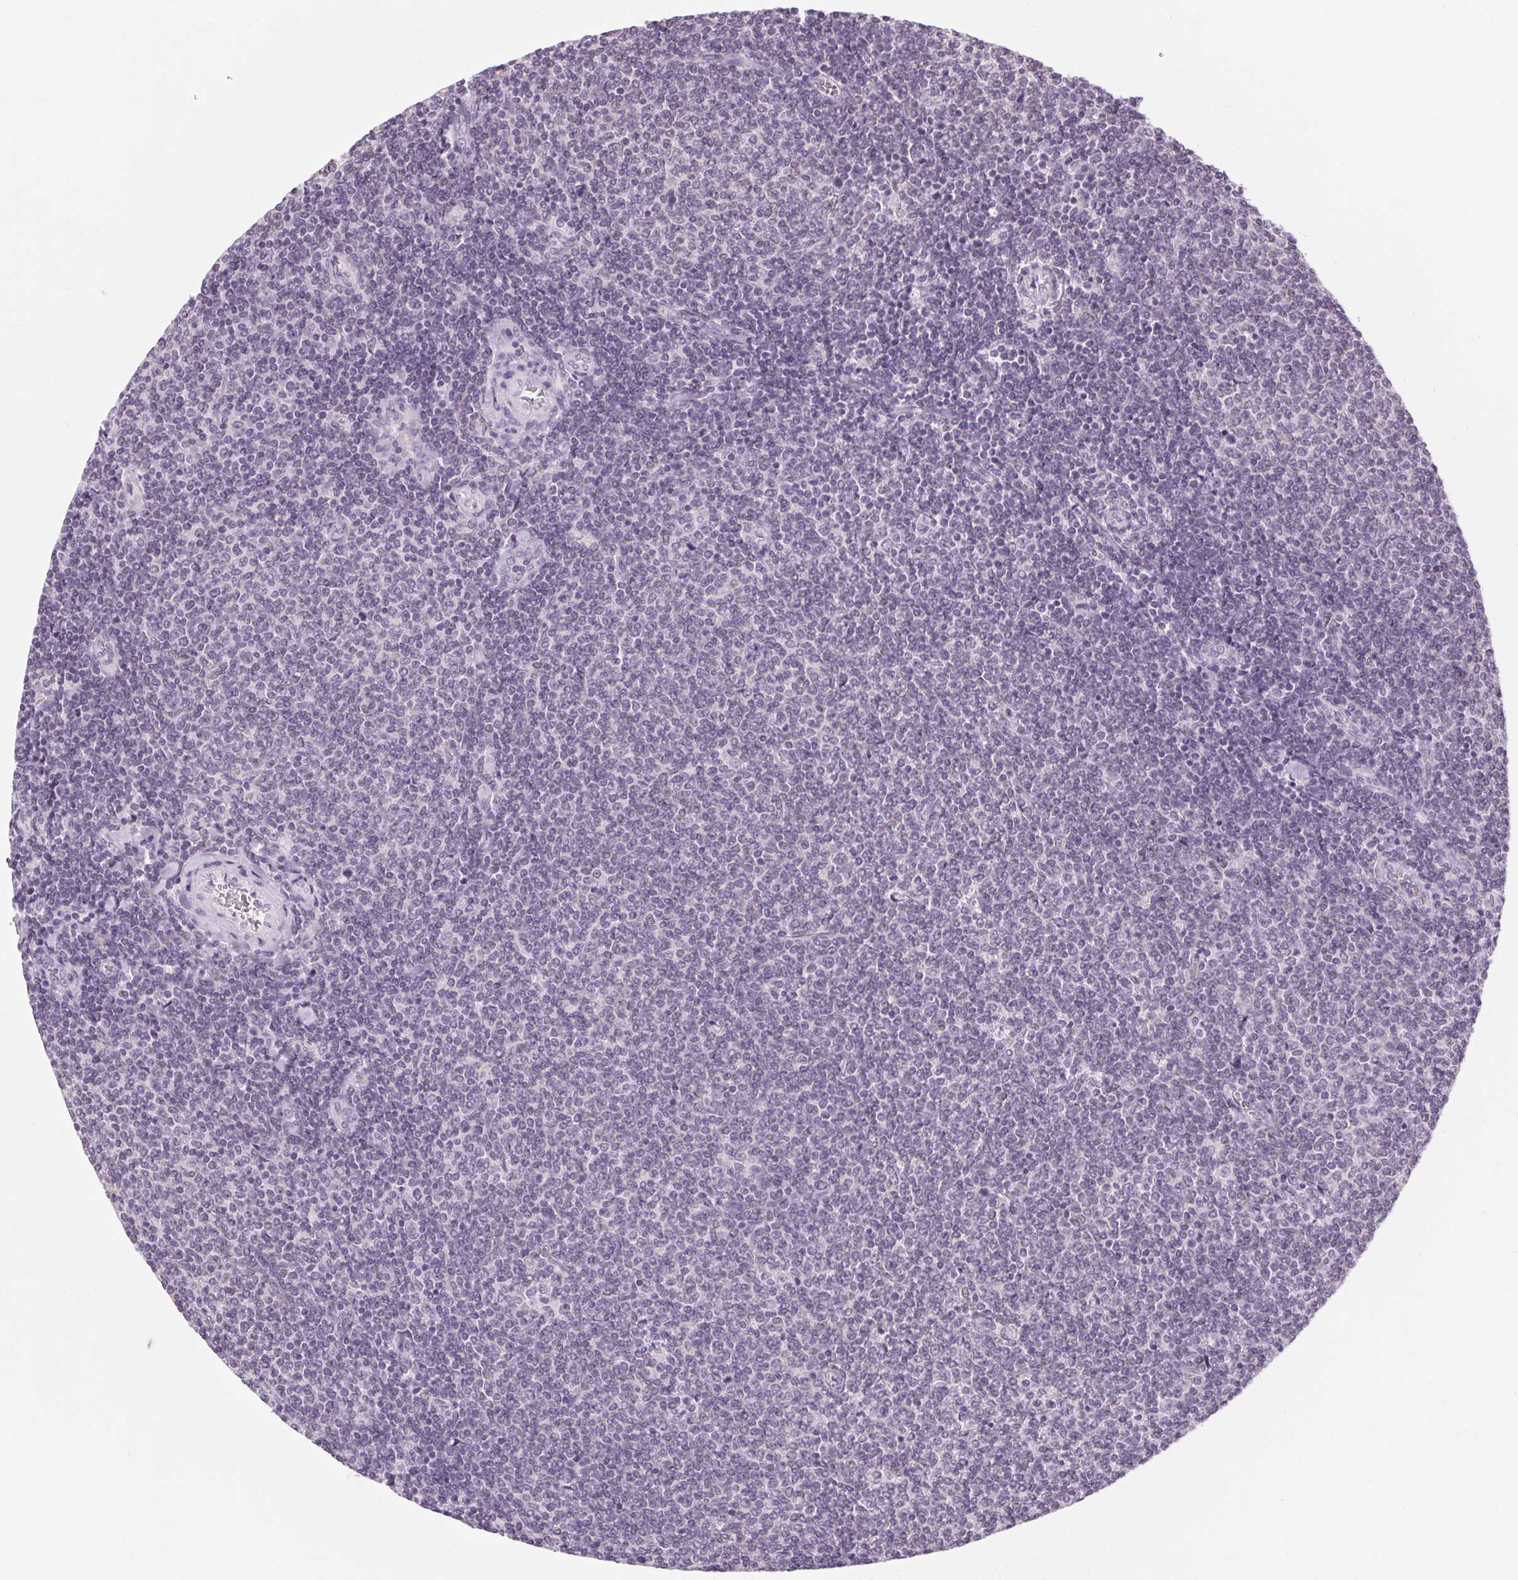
{"staining": {"intensity": "negative", "quantity": "none", "location": "none"}, "tissue": "lymphoma", "cell_type": "Tumor cells", "image_type": "cancer", "snomed": [{"axis": "morphology", "description": "Malignant lymphoma, non-Hodgkin's type, Low grade"}, {"axis": "topography", "description": "Lymph node"}], "caption": "Immunohistochemistry (IHC) image of neoplastic tissue: human lymphoma stained with DAB shows no significant protein staining in tumor cells.", "gene": "KLHL40", "patient": {"sex": "male", "age": 52}}